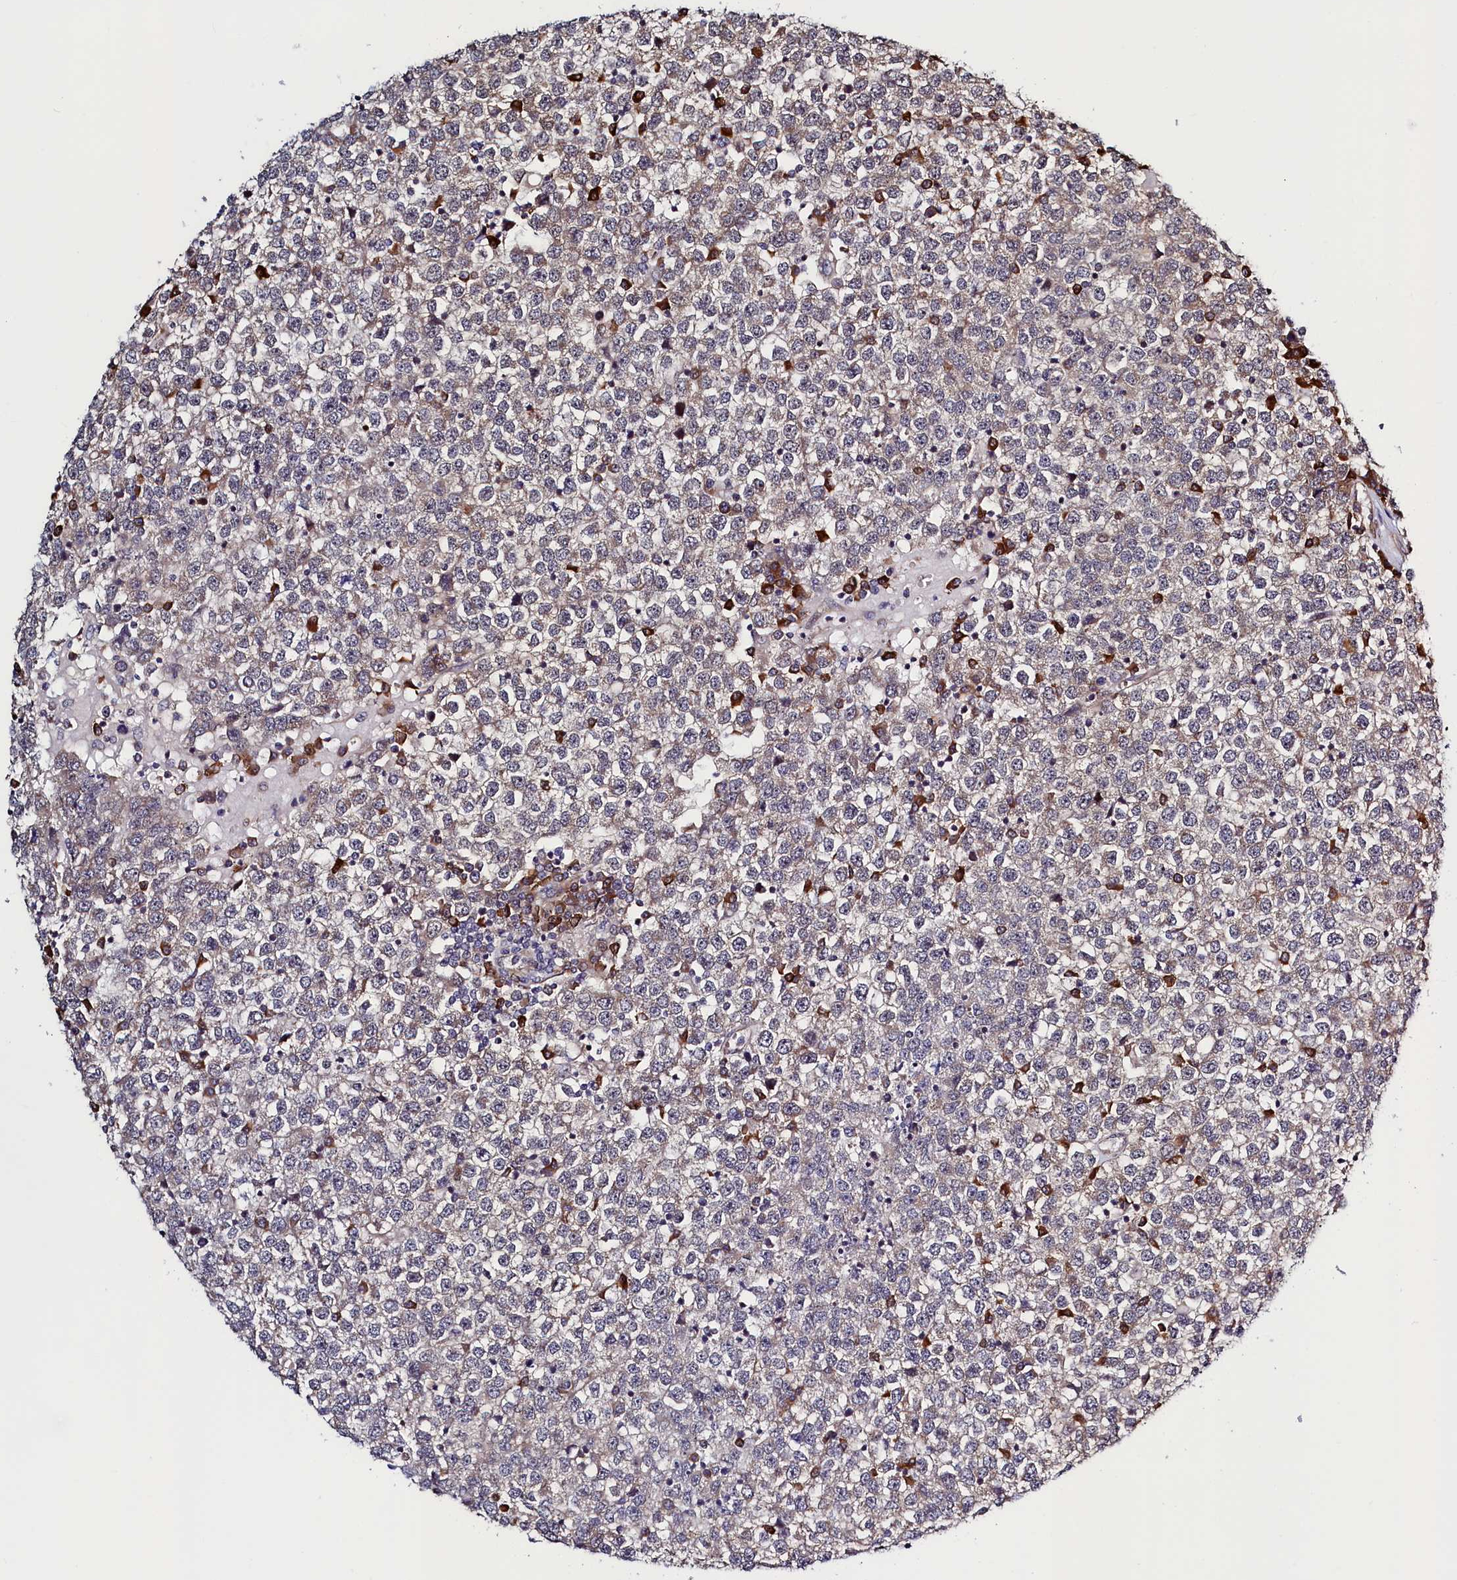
{"staining": {"intensity": "weak", "quantity": "<25%", "location": "cytoplasmic/membranous"}, "tissue": "testis cancer", "cell_type": "Tumor cells", "image_type": "cancer", "snomed": [{"axis": "morphology", "description": "Seminoma, NOS"}, {"axis": "topography", "description": "Testis"}], "caption": "Tumor cells are negative for brown protein staining in testis seminoma. (DAB (3,3'-diaminobenzidine) immunohistochemistry, high magnification).", "gene": "RBFA", "patient": {"sex": "male", "age": 65}}